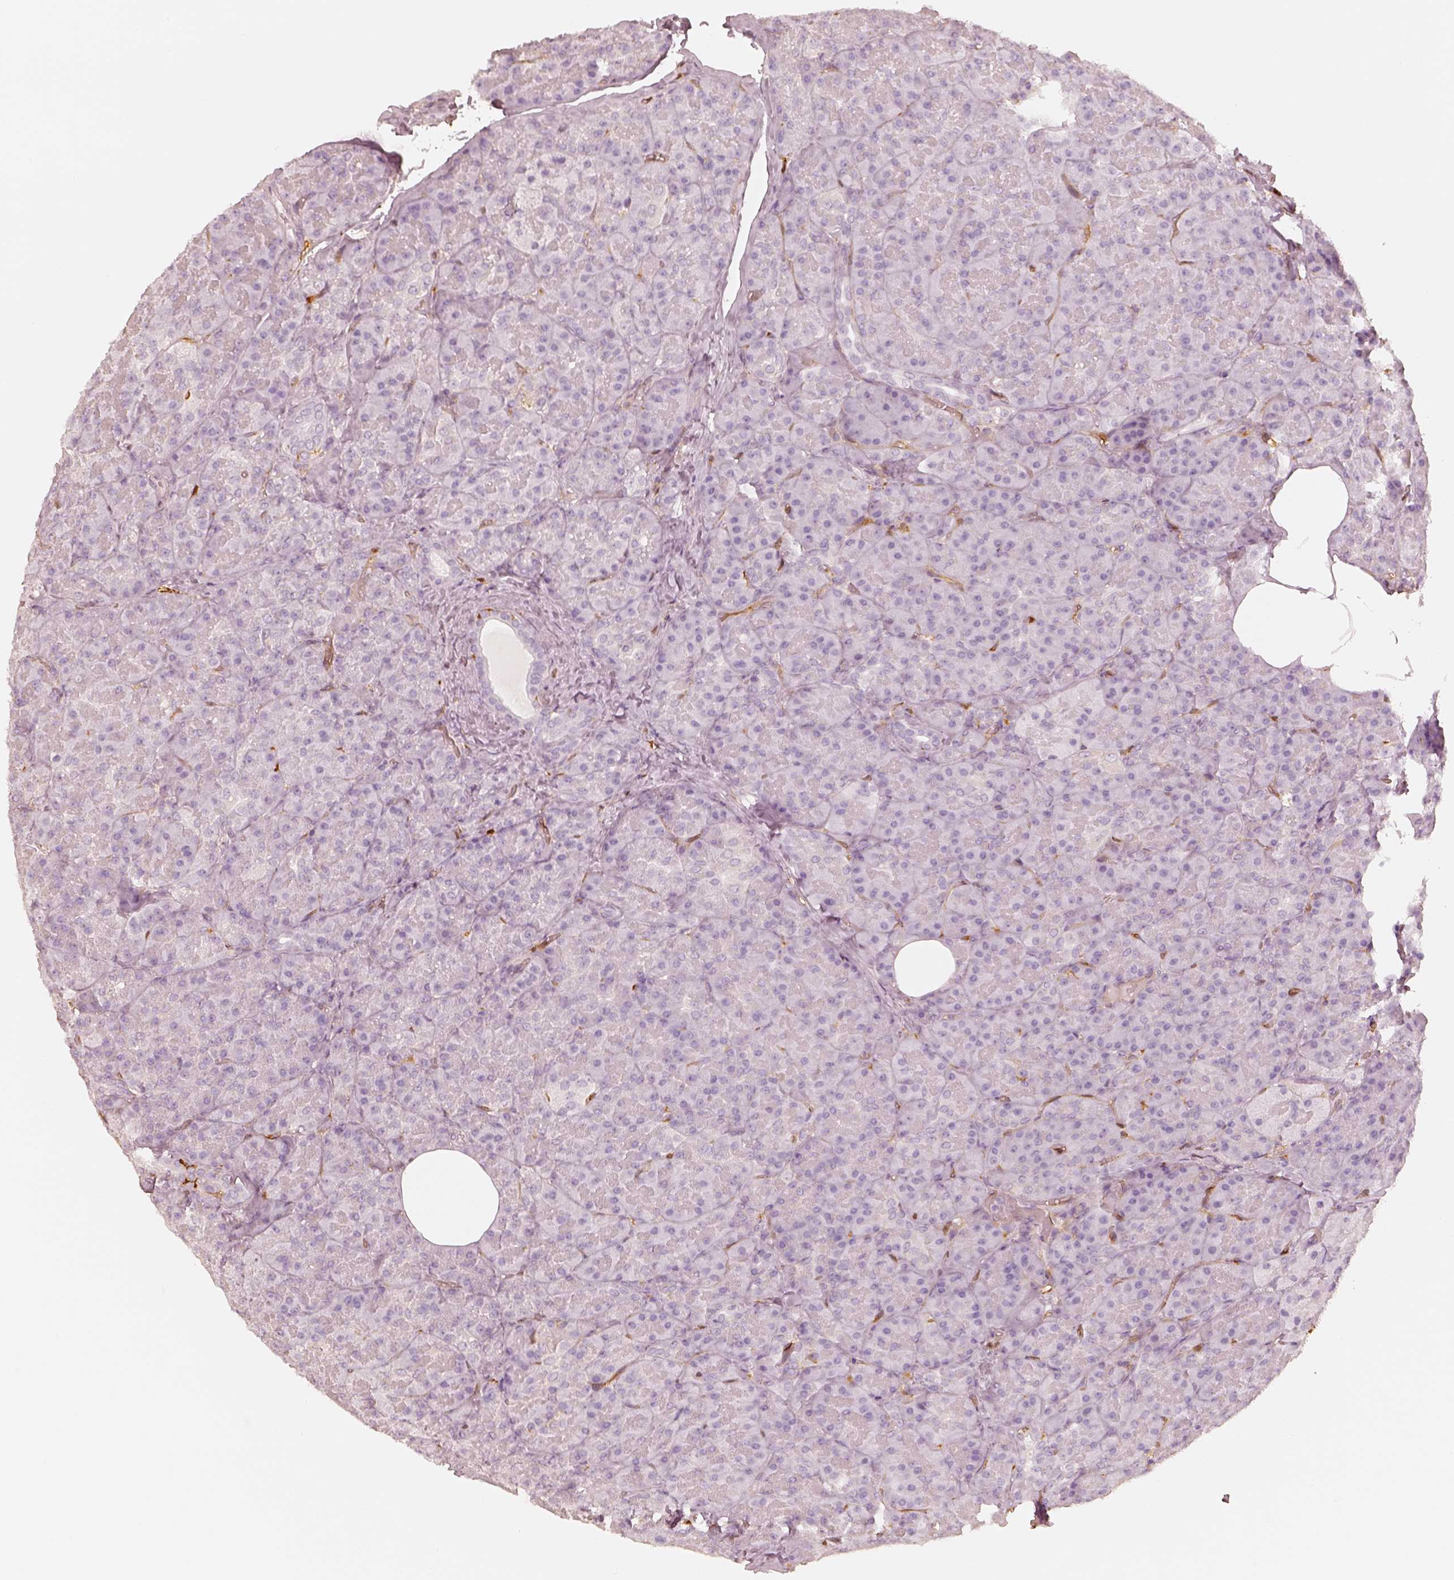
{"staining": {"intensity": "negative", "quantity": "none", "location": "none"}, "tissue": "pancreas", "cell_type": "Exocrine glandular cells", "image_type": "normal", "snomed": [{"axis": "morphology", "description": "Normal tissue, NOS"}, {"axis": "topography", "description": "Pancreas"}], "caption": "High power microscopy histopathology image of an IHC photomicrograph of benign pancreas, revealing no significant staining in exocrine glandular cells. The staining was performed using DAB (3,3'-diaminobenzidine) to visualize the protein expression in brown, while the nuclei were stained in blue with hematoxylin (Magnification: 20x).", "gene": "FSCN1", "patient": {"sex": "male", "age": 57}}